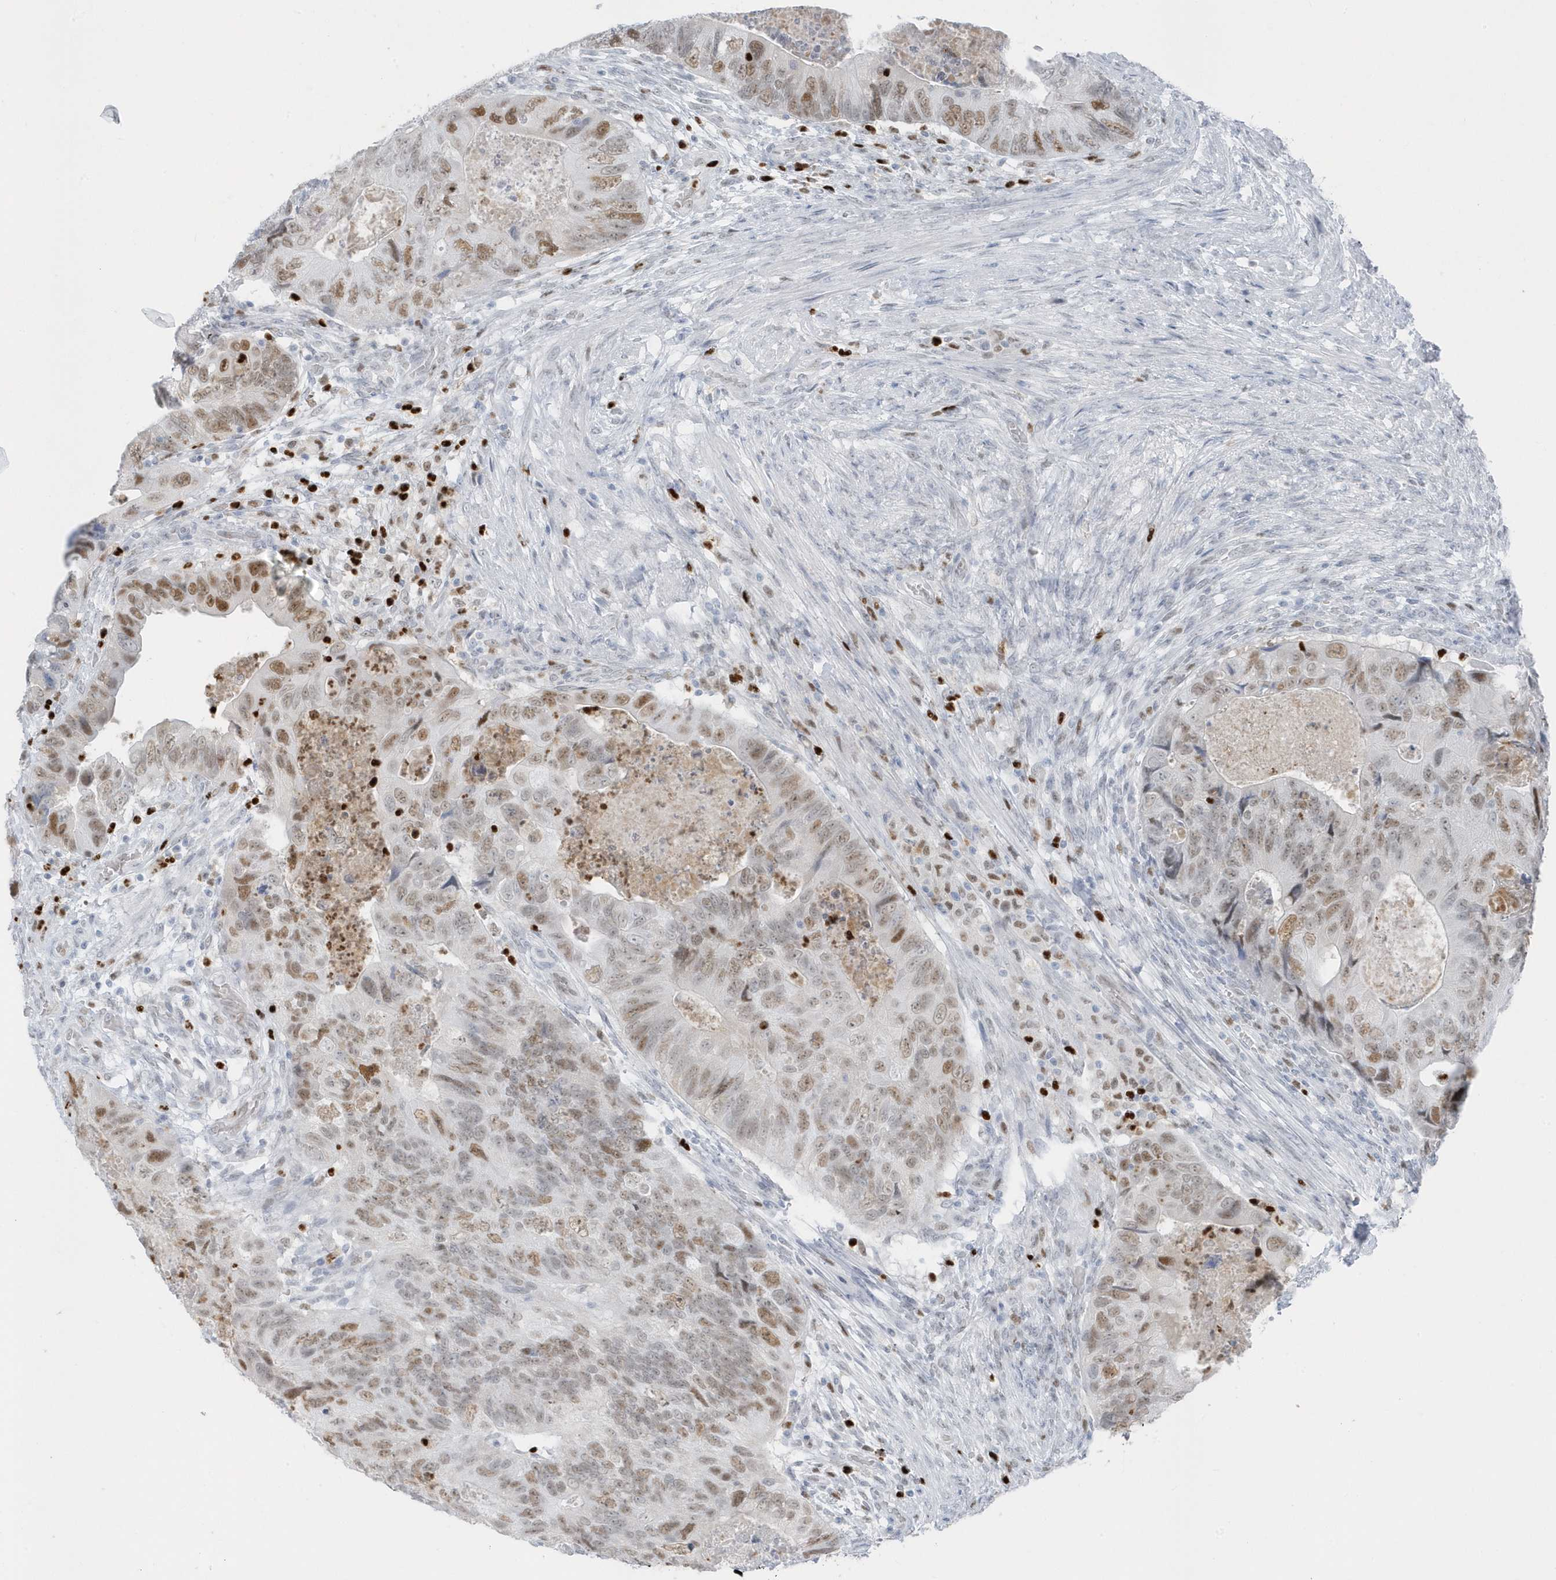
{"staining": {"intensity": "moderate", "quantity": "25%-75%", "location": "nuclear"}, "tissue": "colorectal cancer", "cell_type": "Tumor cells", "image_type": "cancer", "snomed": [{"axis": "morphology", "description": "Adenocarcinoma, NOS"}, {"axis": "topography", "description": "Rectum"}], "caption": "Immunohistochemical staining of human colorectal cancer (adenocarcinoma) reveals moderate nuclear protein expression in about 25%-75% of tumor cells. The protein is stained brown, and the nuclei are stained in blue (DAB IHC with brightfield microscopy, high magnification).", "gene": "SMIM34", "patient": {"sex": "male", "age": 63}}